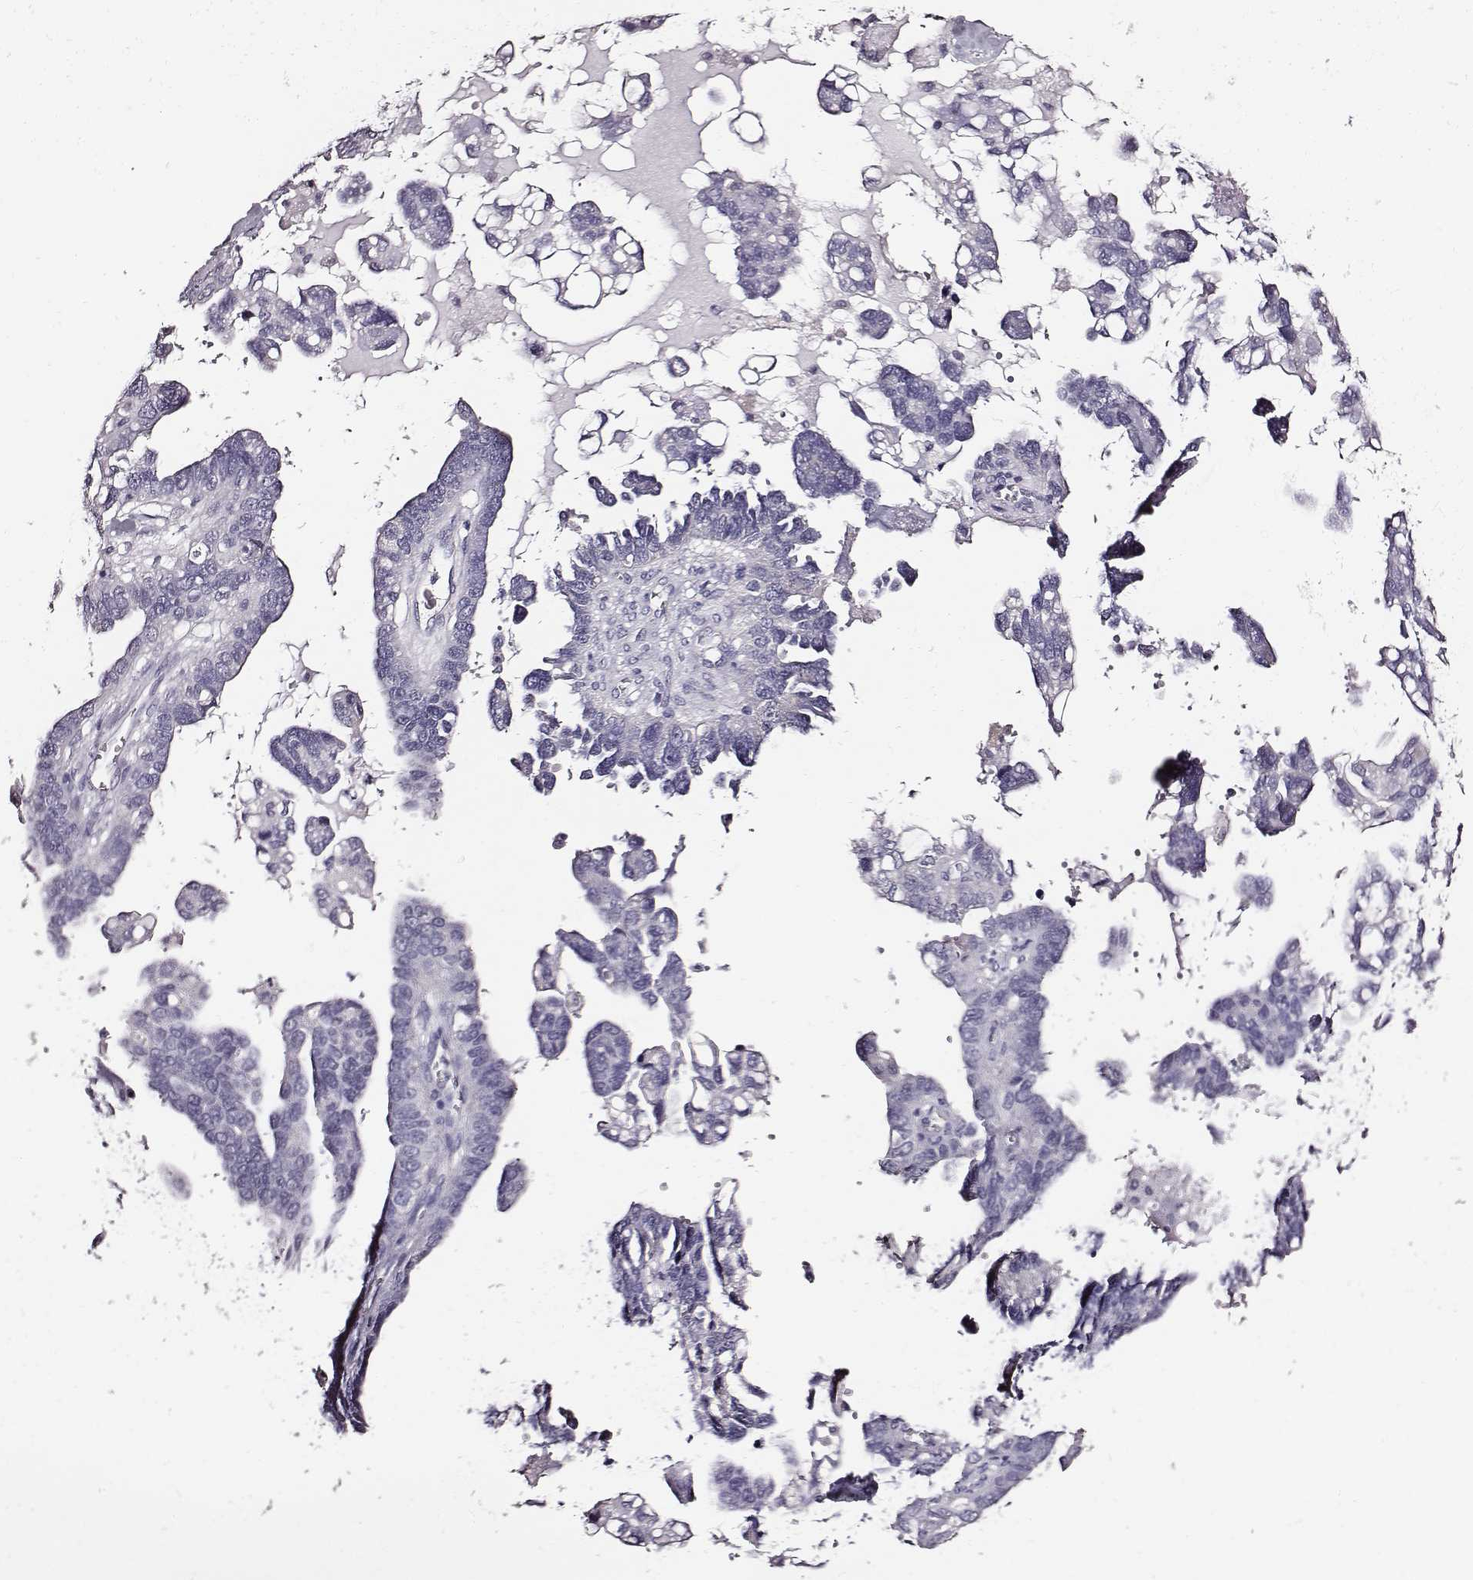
{"staining": {"intensity": "negative", "quantity": "none", "location": "none"}, "tissue": "ovarian cancer", "cell_type": "Tumor cells", "image_type": "cancer", "snomed": [{"axis": "morphology", "description": "Cystadenocarcinoma, serous, NOS"}, {"axis": "topography", "description": "Ovary"}], "caption": "Immunohistochemistry (IHC) of human ovarian serous cystadenocarcinoma shows no expression in tumor cells.", "gene": "AADAT", "patient": {"sex": "female", "age": 69}}